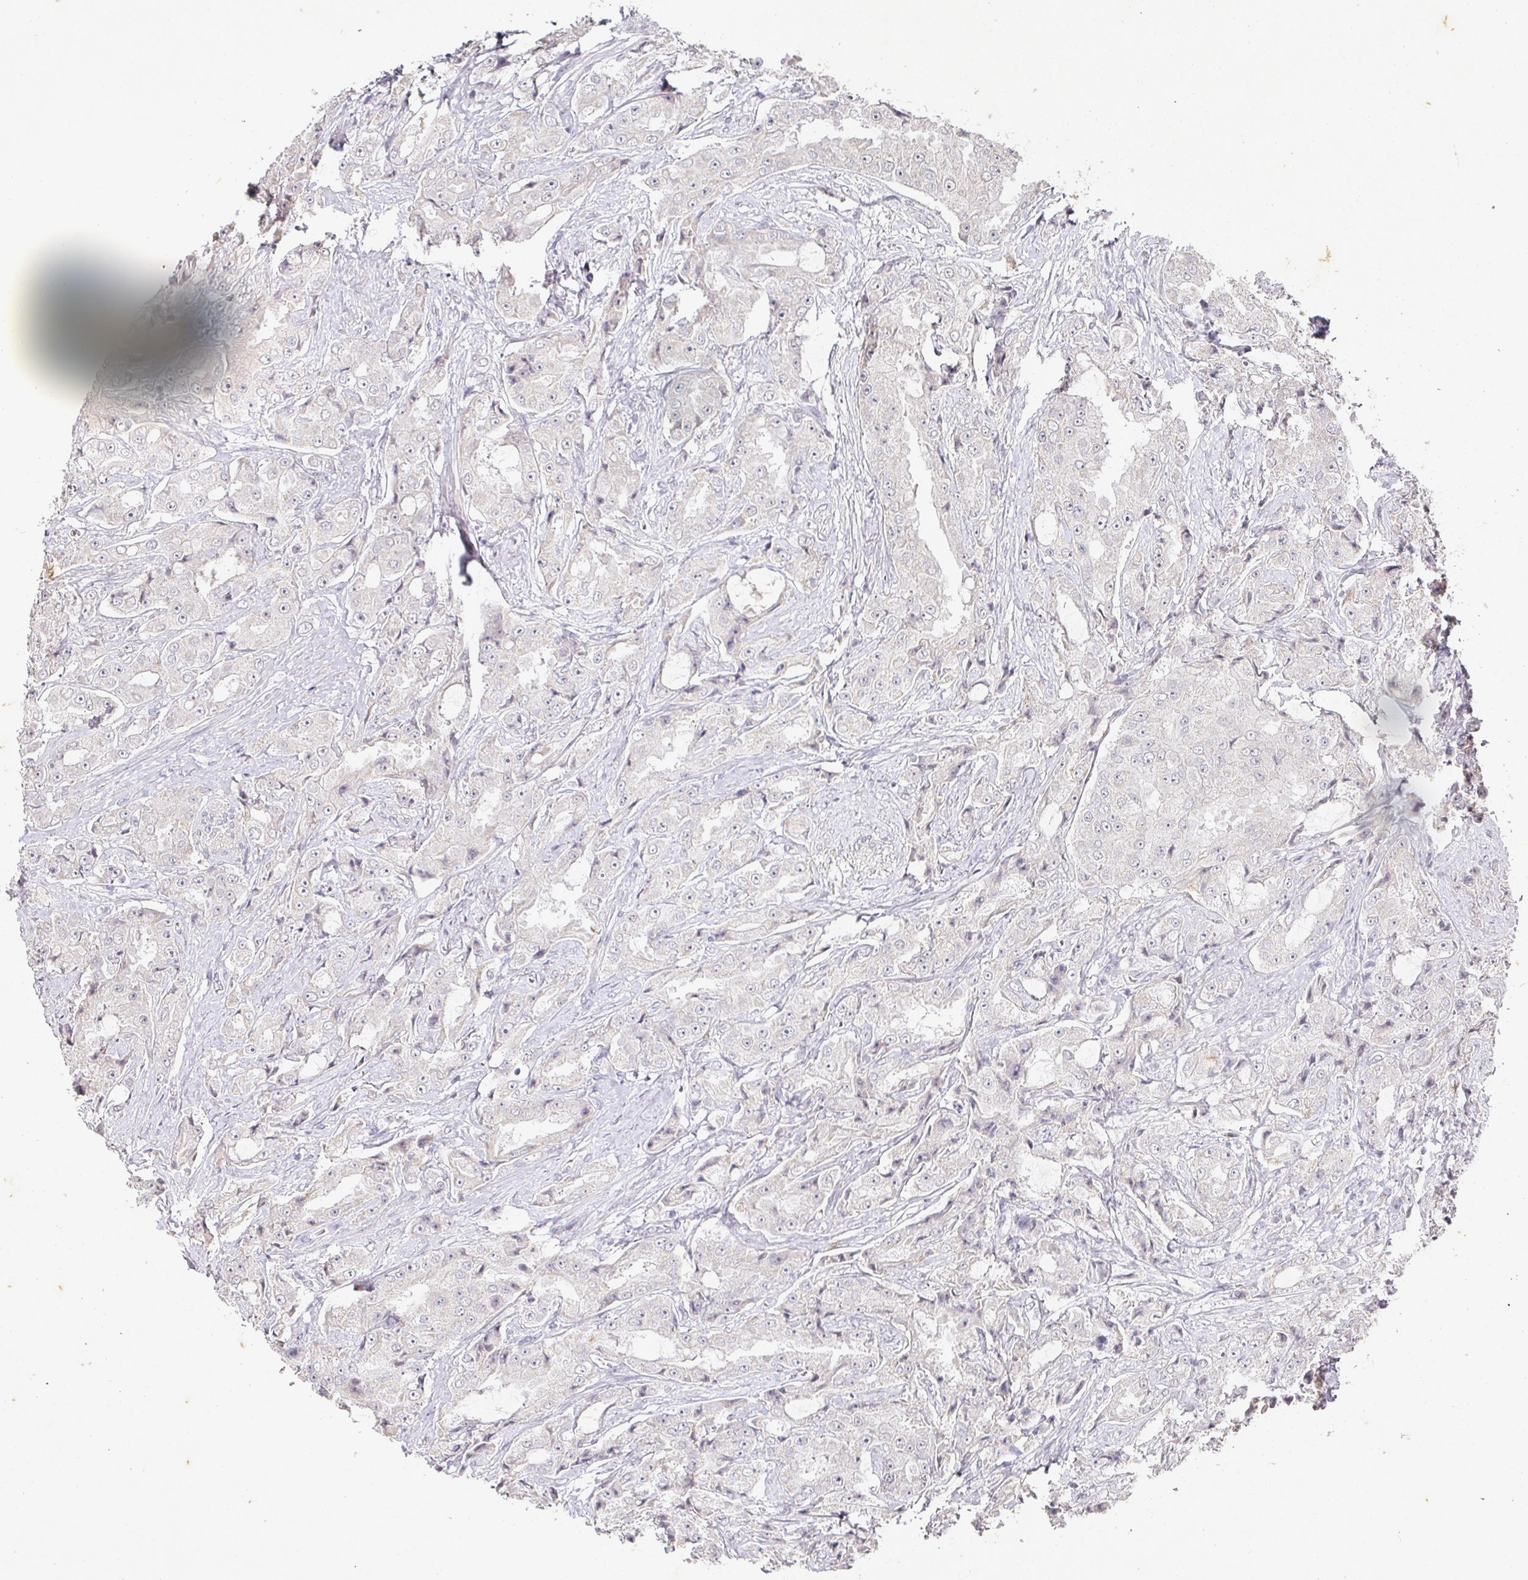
{"staining": {"intensity": "negative", "quantity": "none", "location": "none"}, "tissue": "prostate cancer", "cell_type": "Tumor cells", "image_type": "cancer", "snomed": [{"axis": "morphology", "description": "Adenocarcinoma, High grade"}, {"axis": "topography", "description": "Prostate"}], "caption": "High power microscopy histopathology image of an immunohistochemistry photomicrograph of prostate high-grade adenocarcinoma, revealing no significant expression in tumor cells.", "gene": "CAPN5", "patient": {"sex": "male", "age": 73}}